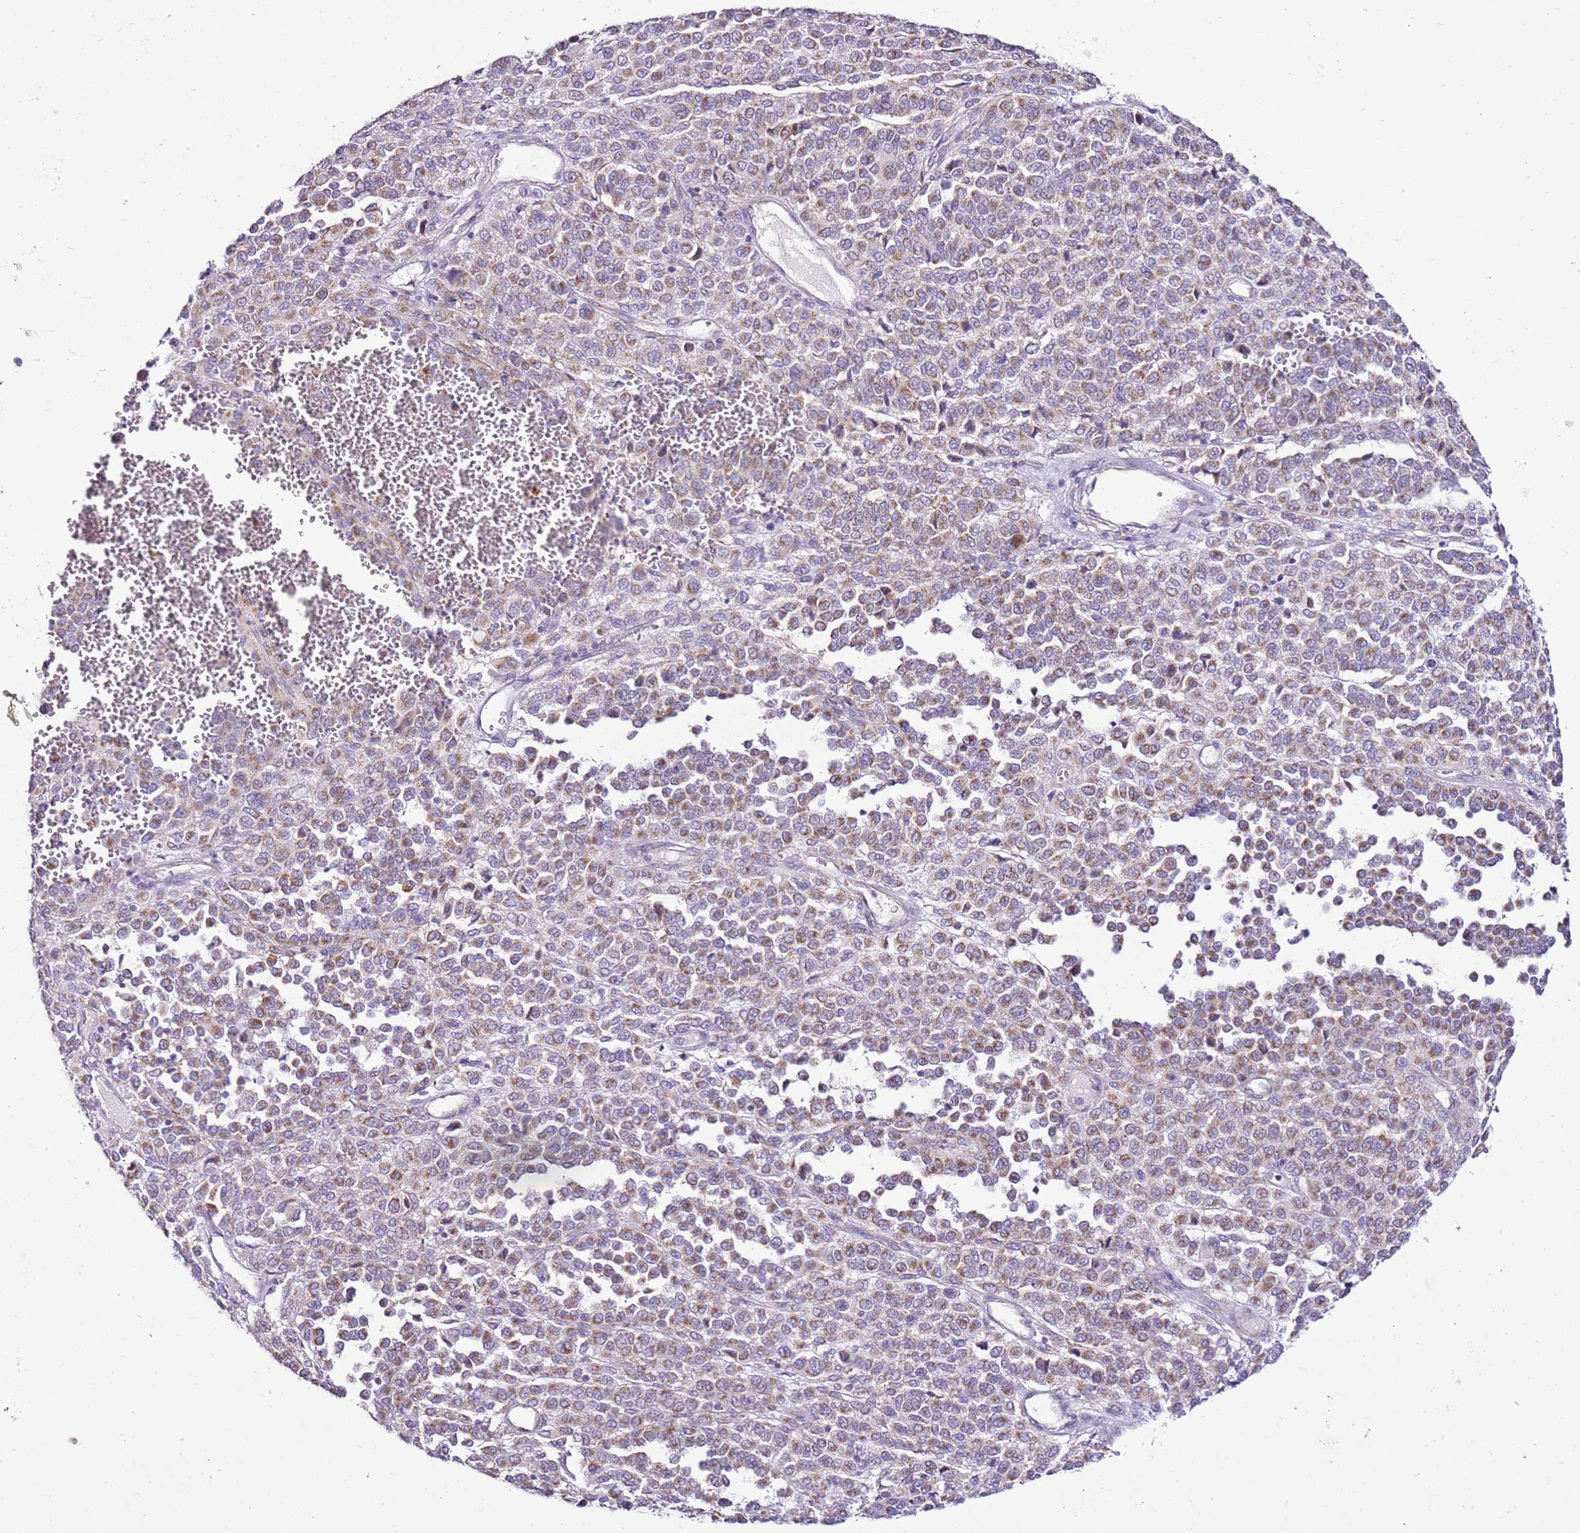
{"staining": {"intensity": "moderate", "quantity": ">75%", "location": "cytoplasmic/membranous"}, "tissue": "melanoma", "cell_type": "Tumor cells", "image_type": "cancer", "snomed": [{"axis": "morphology", "description": "Malignant melanoma, Metastatic site"}, {"axis": "topography", "description": "Pancreas"}], "caption": "Protein expression analysis of melanoma demonstrates moderate cytoplasmic/membranous expression in approximately >75% of tumor cells.", "gene": "MRPL36", "patient": {"sex": "female", "age": 30}}